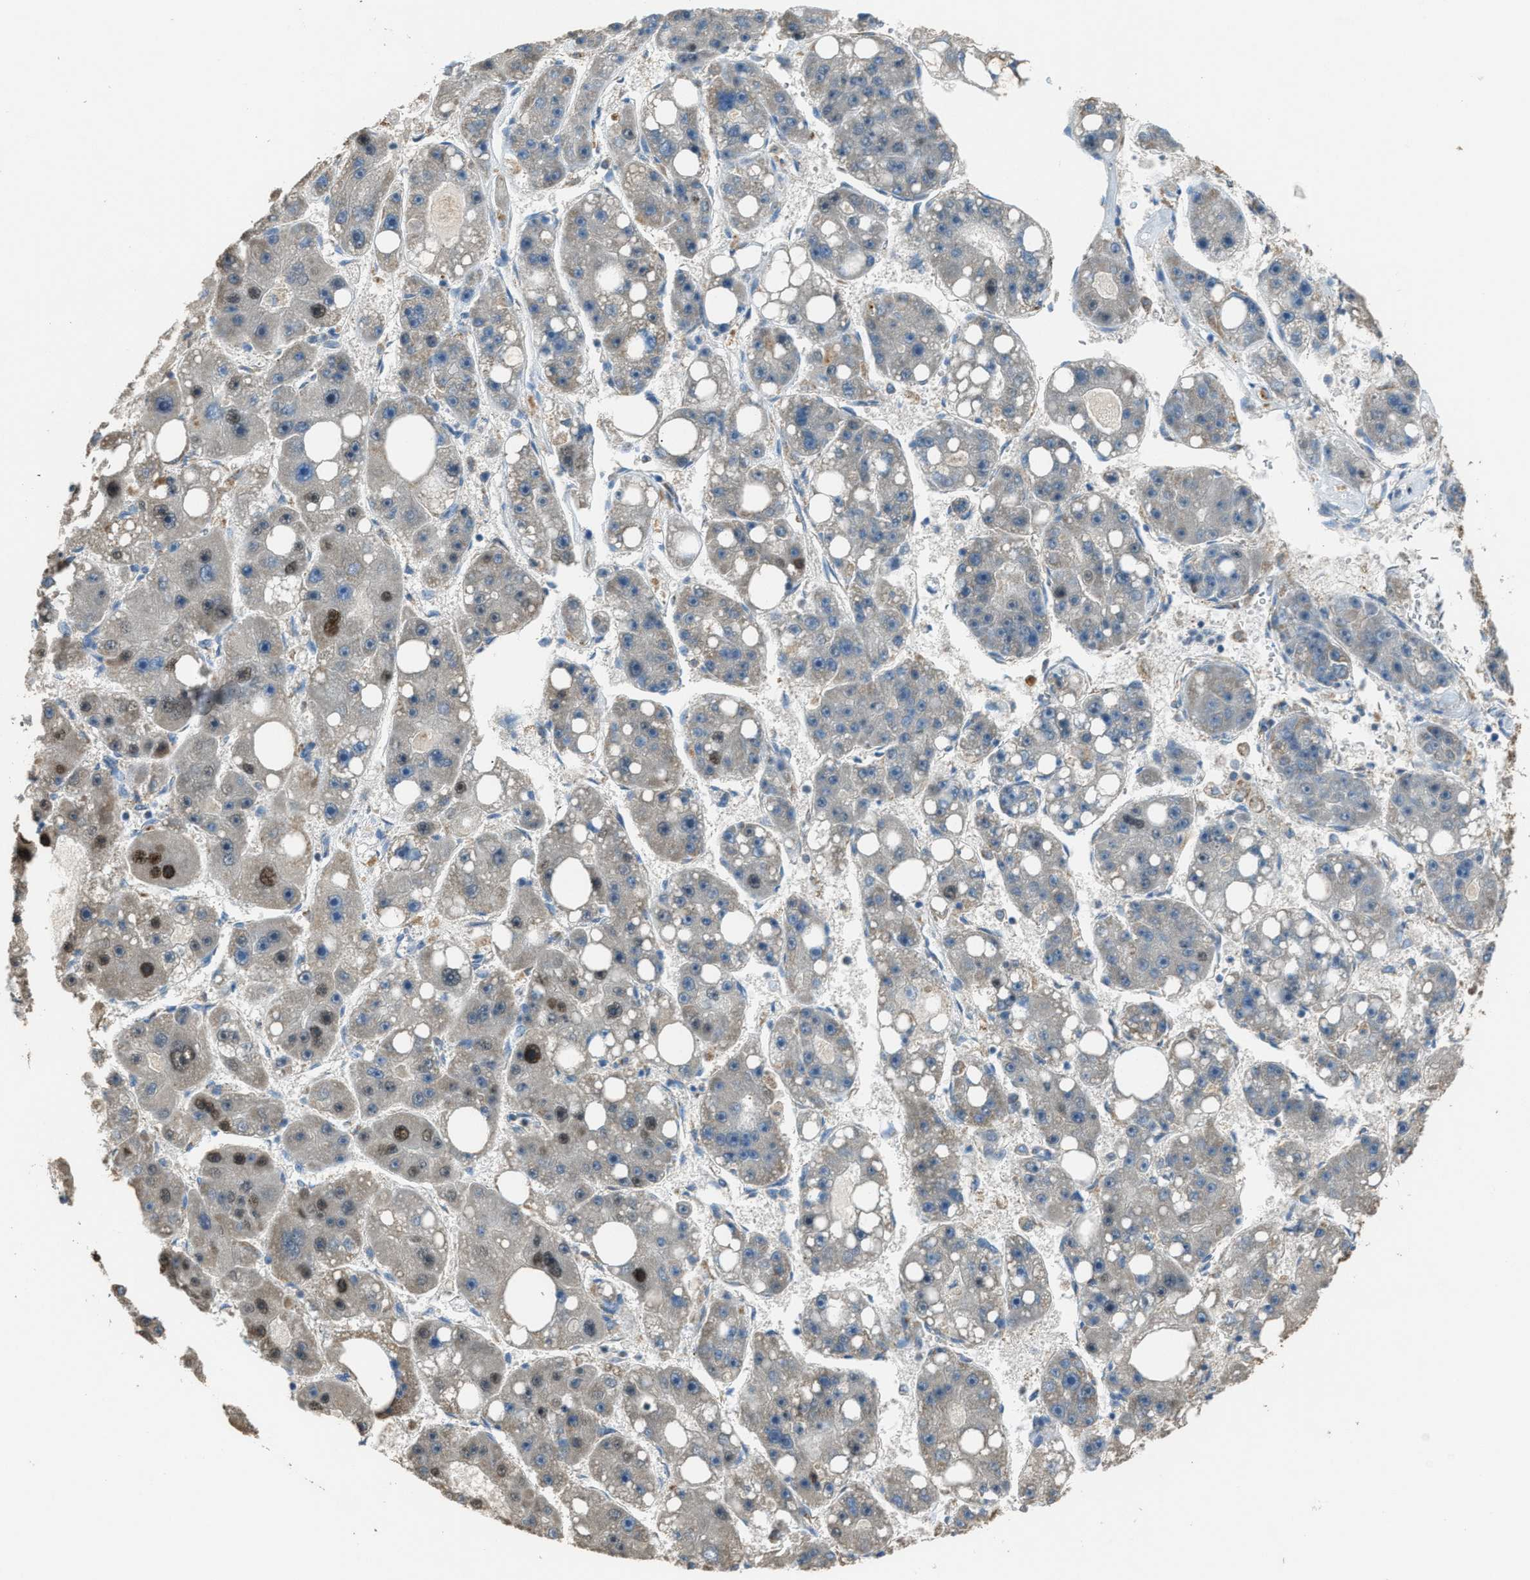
{"staining": {"intensity": "strong", "quantity": "<25%", "location": "nuclear"}, "tissue": "liver cancer", "cell_type": "Tumor cells", "image_type": "cancer", "snomed": [{"axis": "morphology", "description": "Carcinoma, Hepatocellular, NOS"}, {"axis": "topography", "description": "Liver"}], "caption": "Strong nuclear protein staining is identified in about <25% of tumor cells in liver hepatocellular carcinoma.", "gene": "SLC25A11", "patient": {"sex": "female", "age": 61}}